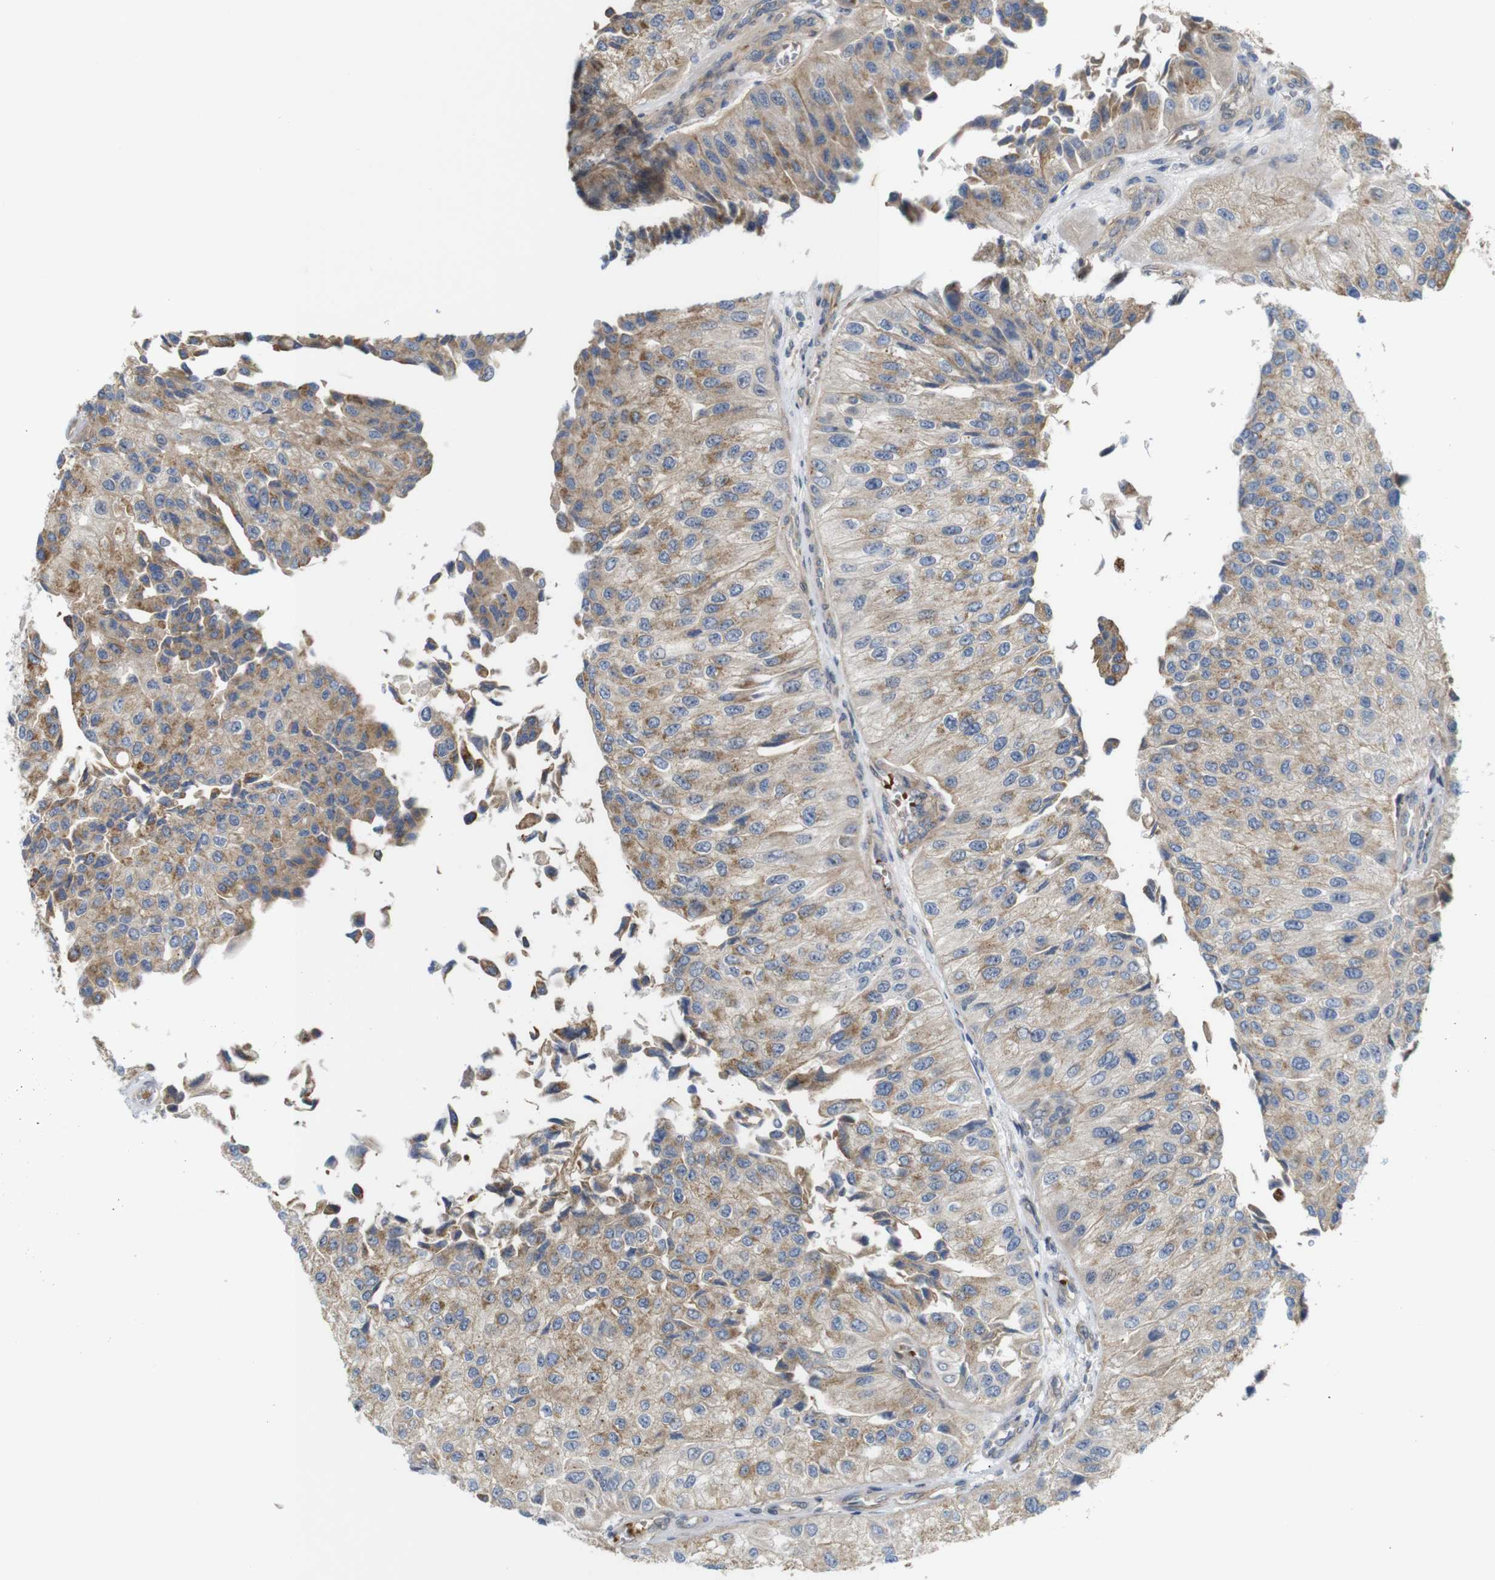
{"staining": {"intensity": "moderate", "quantity": ">75%", "location": "cytoplasmic/membranous"}, "tissue": "urothelial cancer", "cell_type": "Tumor cells", "image_type": "cancer", "snomed": [{"axis": "morphology", "description": "Urothelial carcinoma, High grade"}, {"axis": "topography", "description": "Kidney"}, {"axis": "topography", "description": "Urinary bladder"}], "caption": "This histopathology image demonstrates immunohistochemistry (IHC) staining of urothelial cancer, with medium moderate cytoplasmic/membranous staining in approximately >75% of tumor cells.", "gene": "RPTOR", "patient": {"sex": "male", "age": 77}}